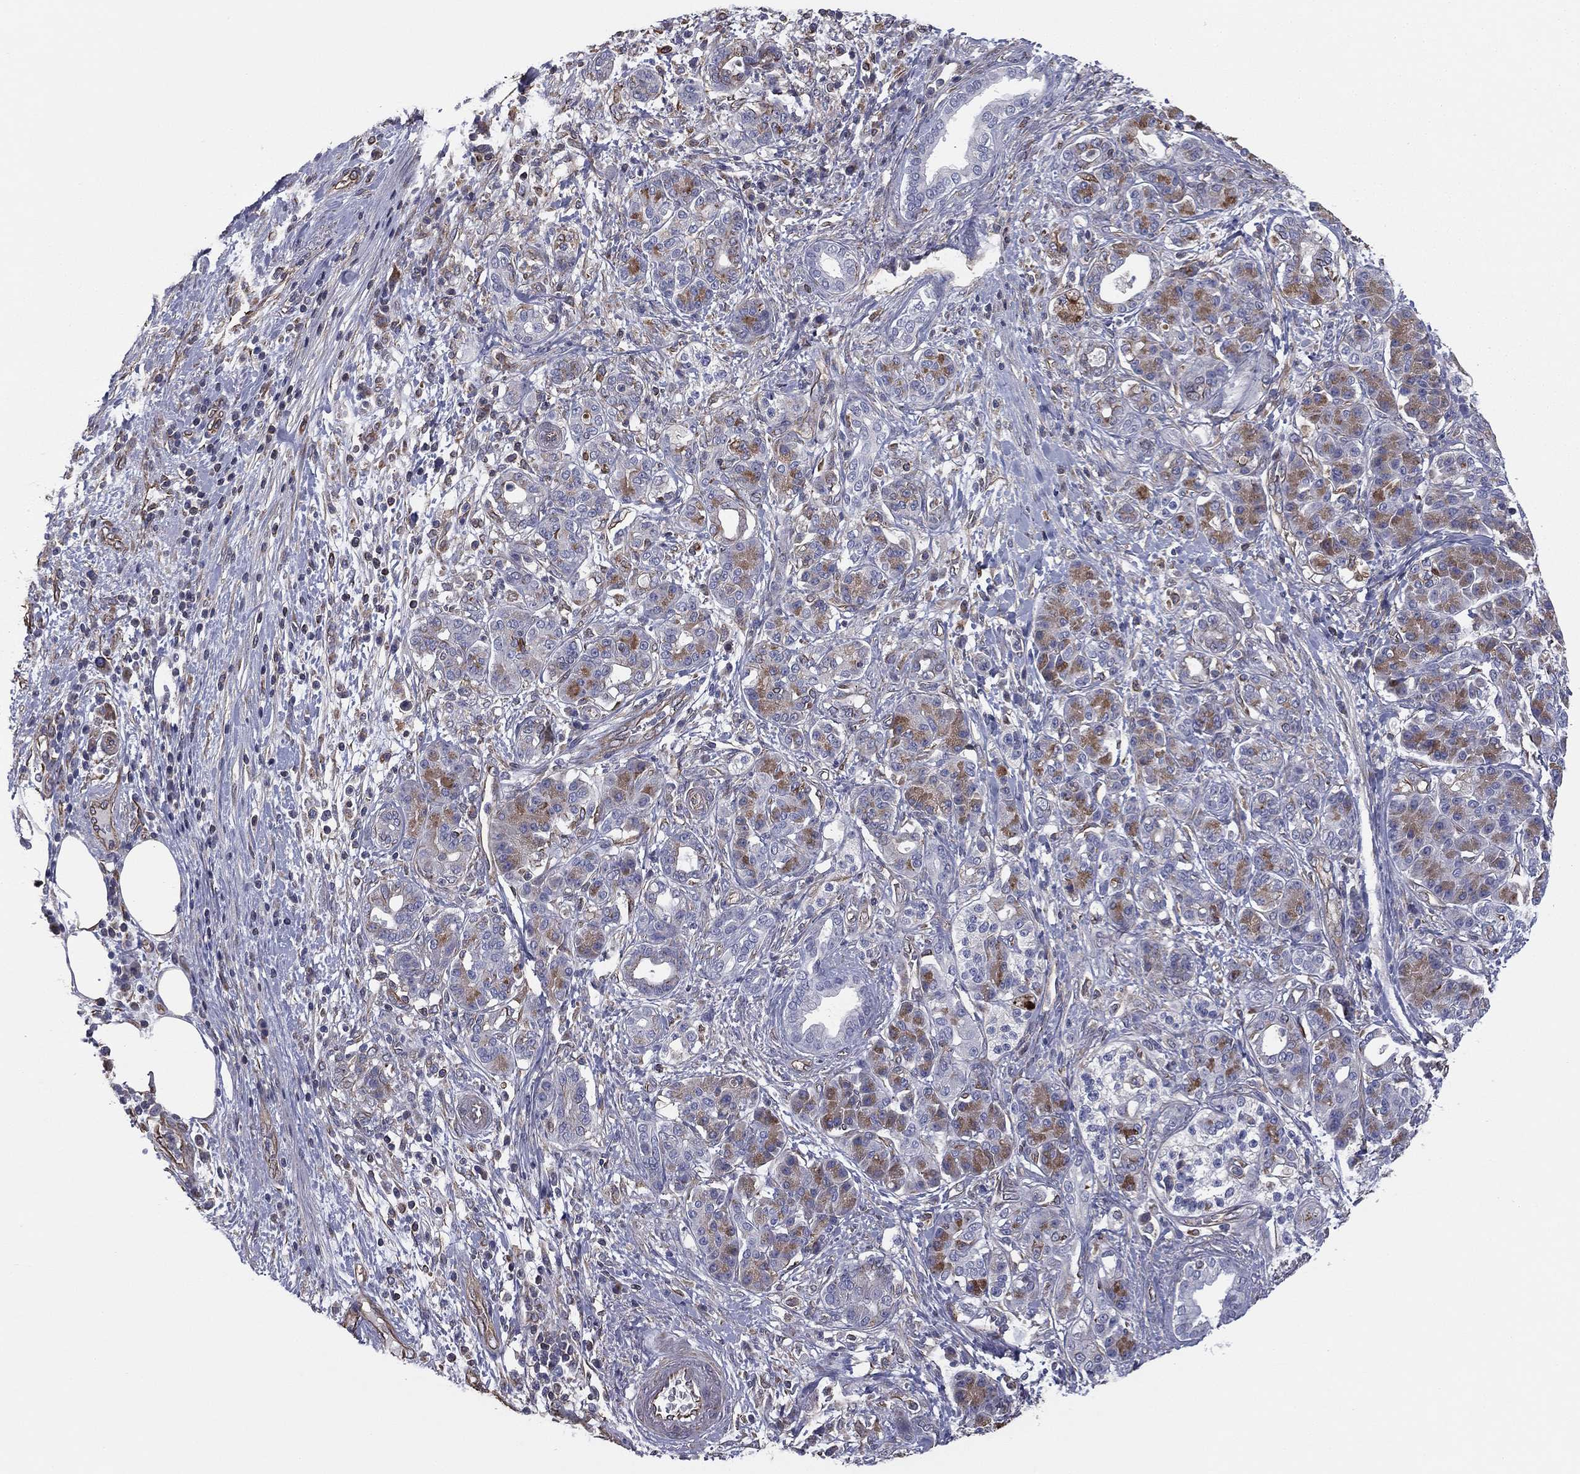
{"staining": {"intensity": "negative", "quantity": "none", "location": "none"}, "tissue": "pancreatic cancer", "cell_type": "Tumor cells", "image_type": "cancer", "snomed": [{"axis": "morphology", "description": "Adenocarcinoma, NOS"}, {"axis": "topography", "description": "Pancreas"}], "caption": "The histopathology image displays no significant staining in tumor cells of pancreatic cancer.", "gene": "SCUBE1", "patient": {"sex": "female", "age": 73}}